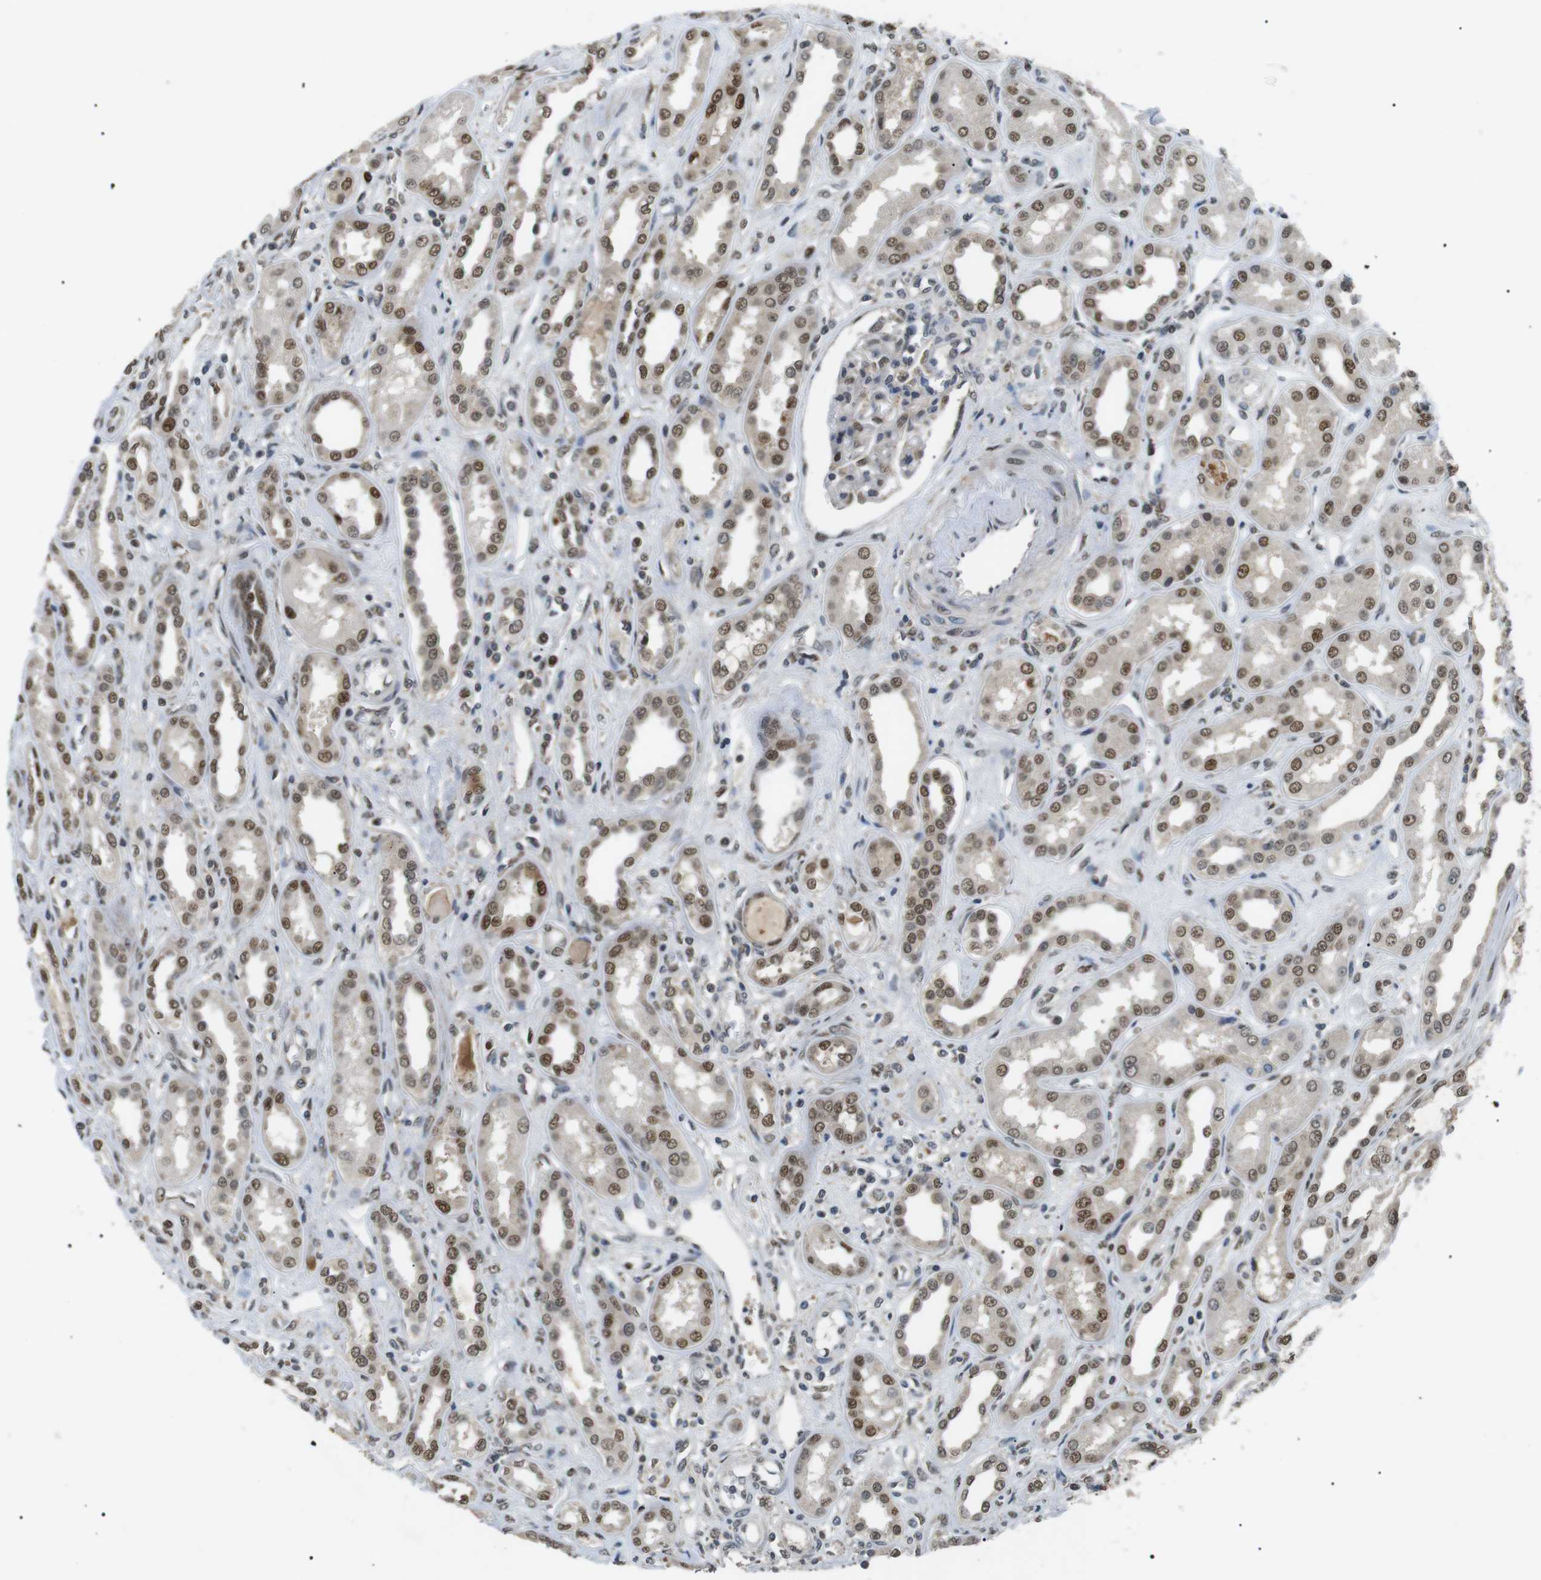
{"staining": {"intensity": "moderate", "quantity": "25%-75%", "location": "nuclear"}, "tissue": "kidney", "cell_type": "Cells in glomeruli", "image_type": "normal", "snomed": [{"axis": "morphology", "description": "Normal tissue, NOS"}, {"axis": "topography", "description": "Kidney"}], "caption": "A high-resolution micrograph shows IHC staining of benign kidney, which shows moderate nuclear expression in approximately 25%-75% of cells in glomeruli.", "gene": "ORAI3", "patient": {"sex": "male", "age": 59}}